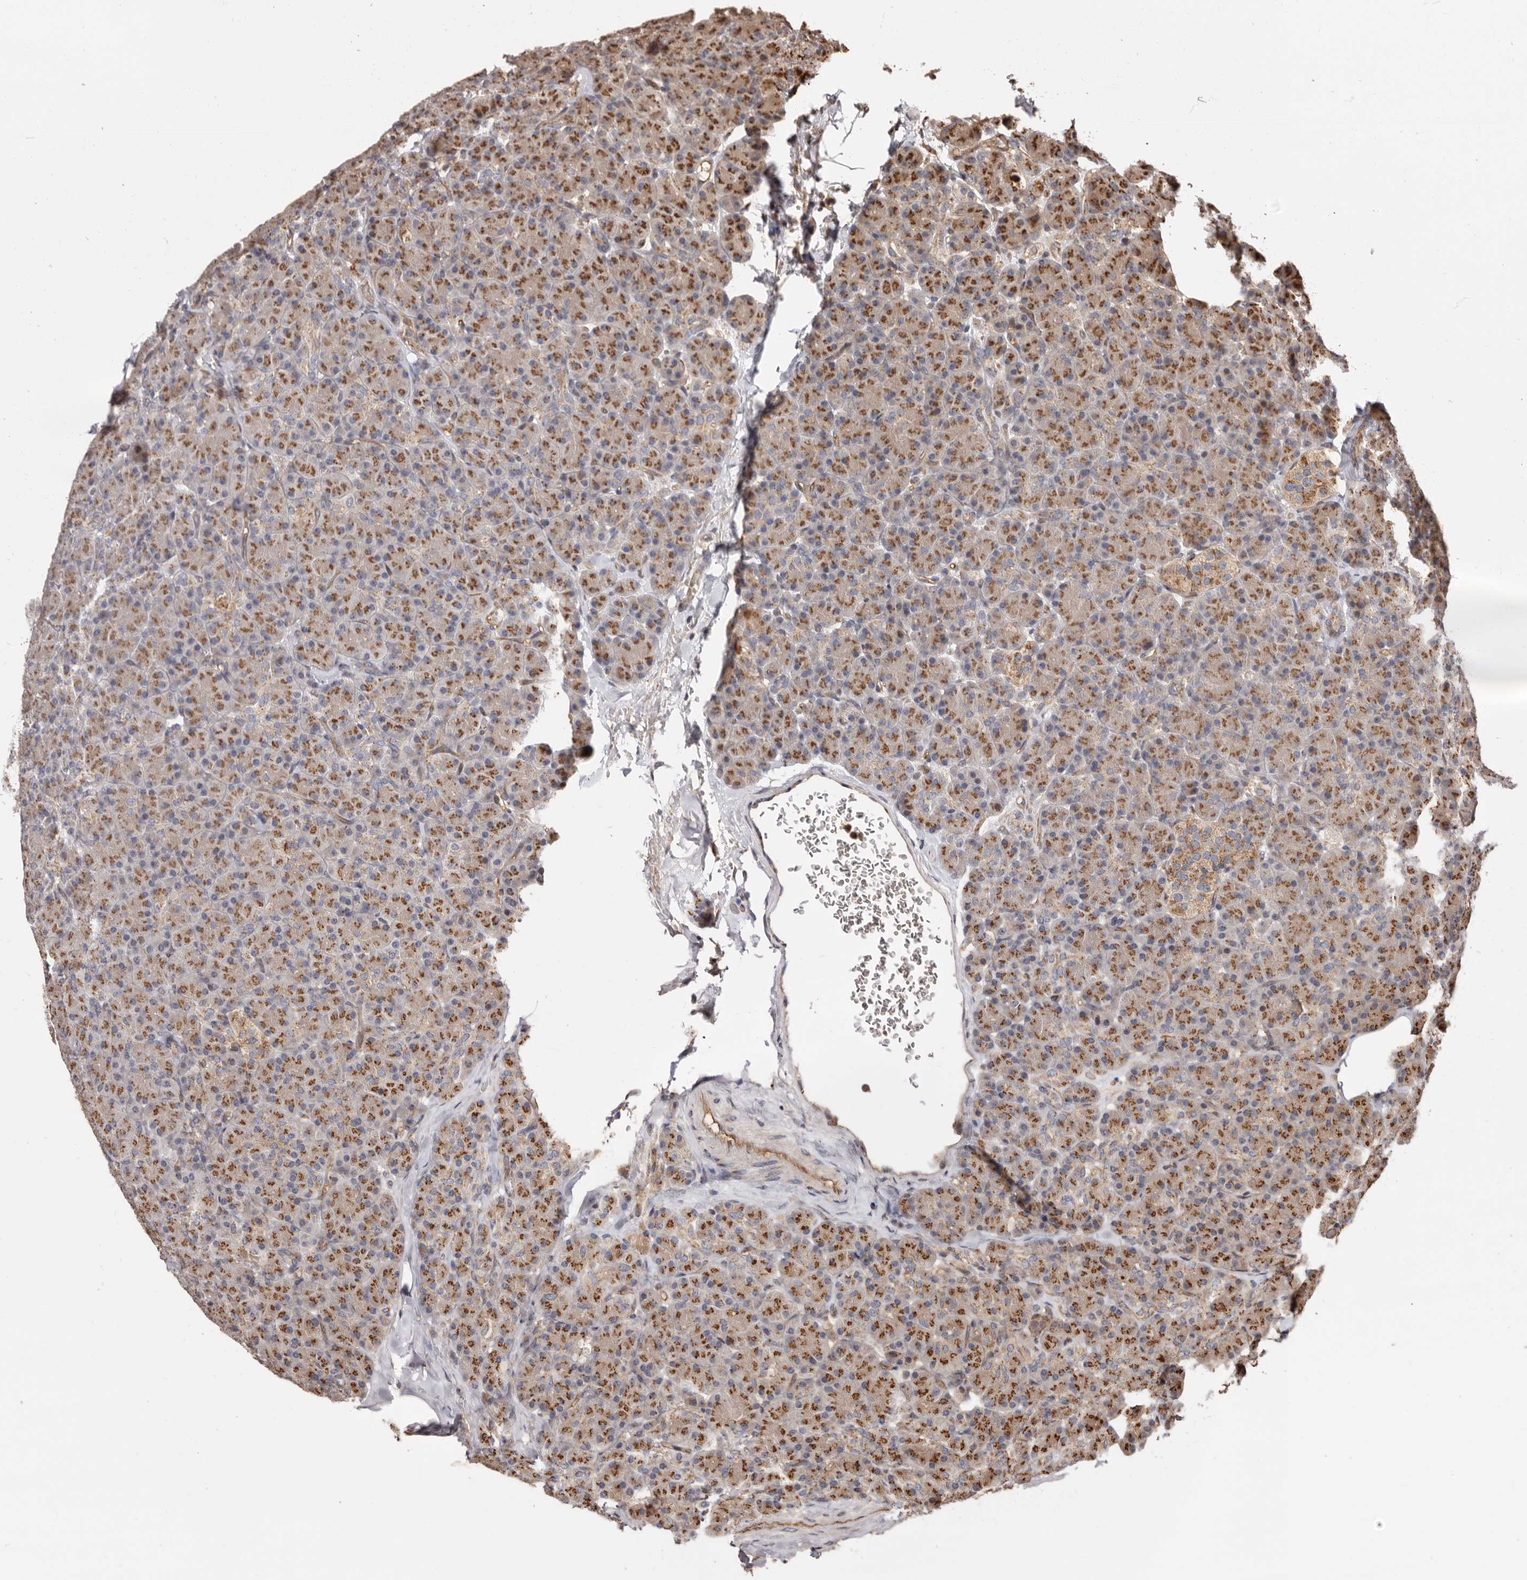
{"staining": {"intensity": "strong", "quantity": "25%-75%", "location": "cytoplasmic/membranous"}, "tissue": "pancreas", "cell_type": "Exocrine glandular cells", "image_type": "normal", "snomed": [{"axis": "morphology", "description": "Normal tissue, NOS"}, {"axis": "topography", "description": "Pancreas"}], "caption": "Immunohistochemistry of normal human pancreas shows high levels of strong cytoplasmic/membranous expression in approximately 25%-75% of exocrine glandular cells.", "gene": "GPR27", "patient": {"sex": "female", "age": 43}}